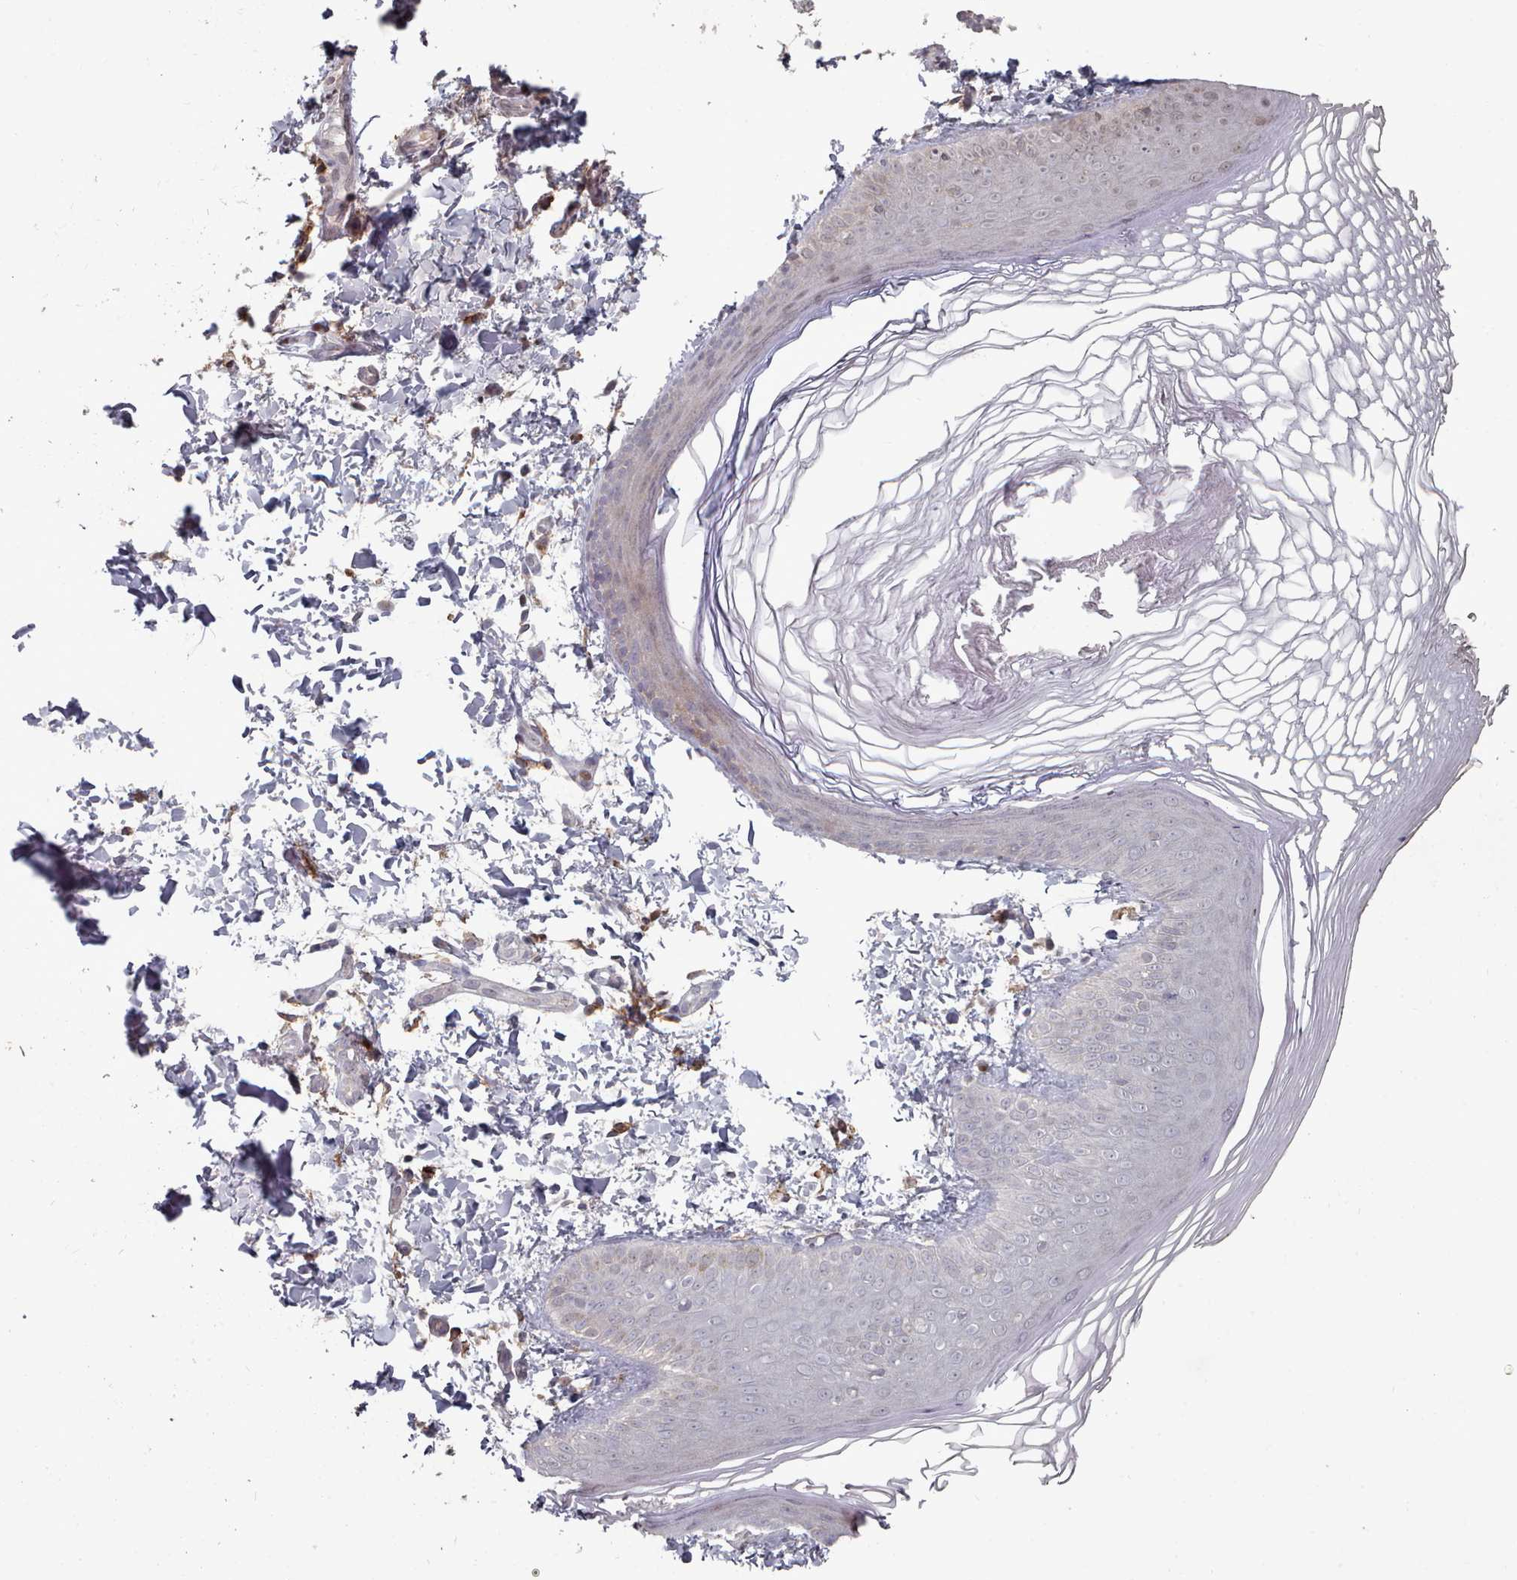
{"staining": {"intensity": "negative", "quantity": "none", "location": "none"}, "tissue": "skin", "cell_type": "Epidermal cells", "image_type": "normal", "snomed": [{"axis": "morphology", "description": "Normal tissue, NOS"}, {"axis": "morphology", "description": "Inflammation, NOS"}, {"axis": "topography", "description": "Soft tissue"}, {"axis": "topography", "description": "Anal"}], "caption": "Epidermal cells are negative for brown protein staining in unremarkable skin. (Brightfield microscopy of DAB immunohistochemistry at high magnification).", "gene": "COL8A2", "patient": {"sex": "female", "age": 15}}